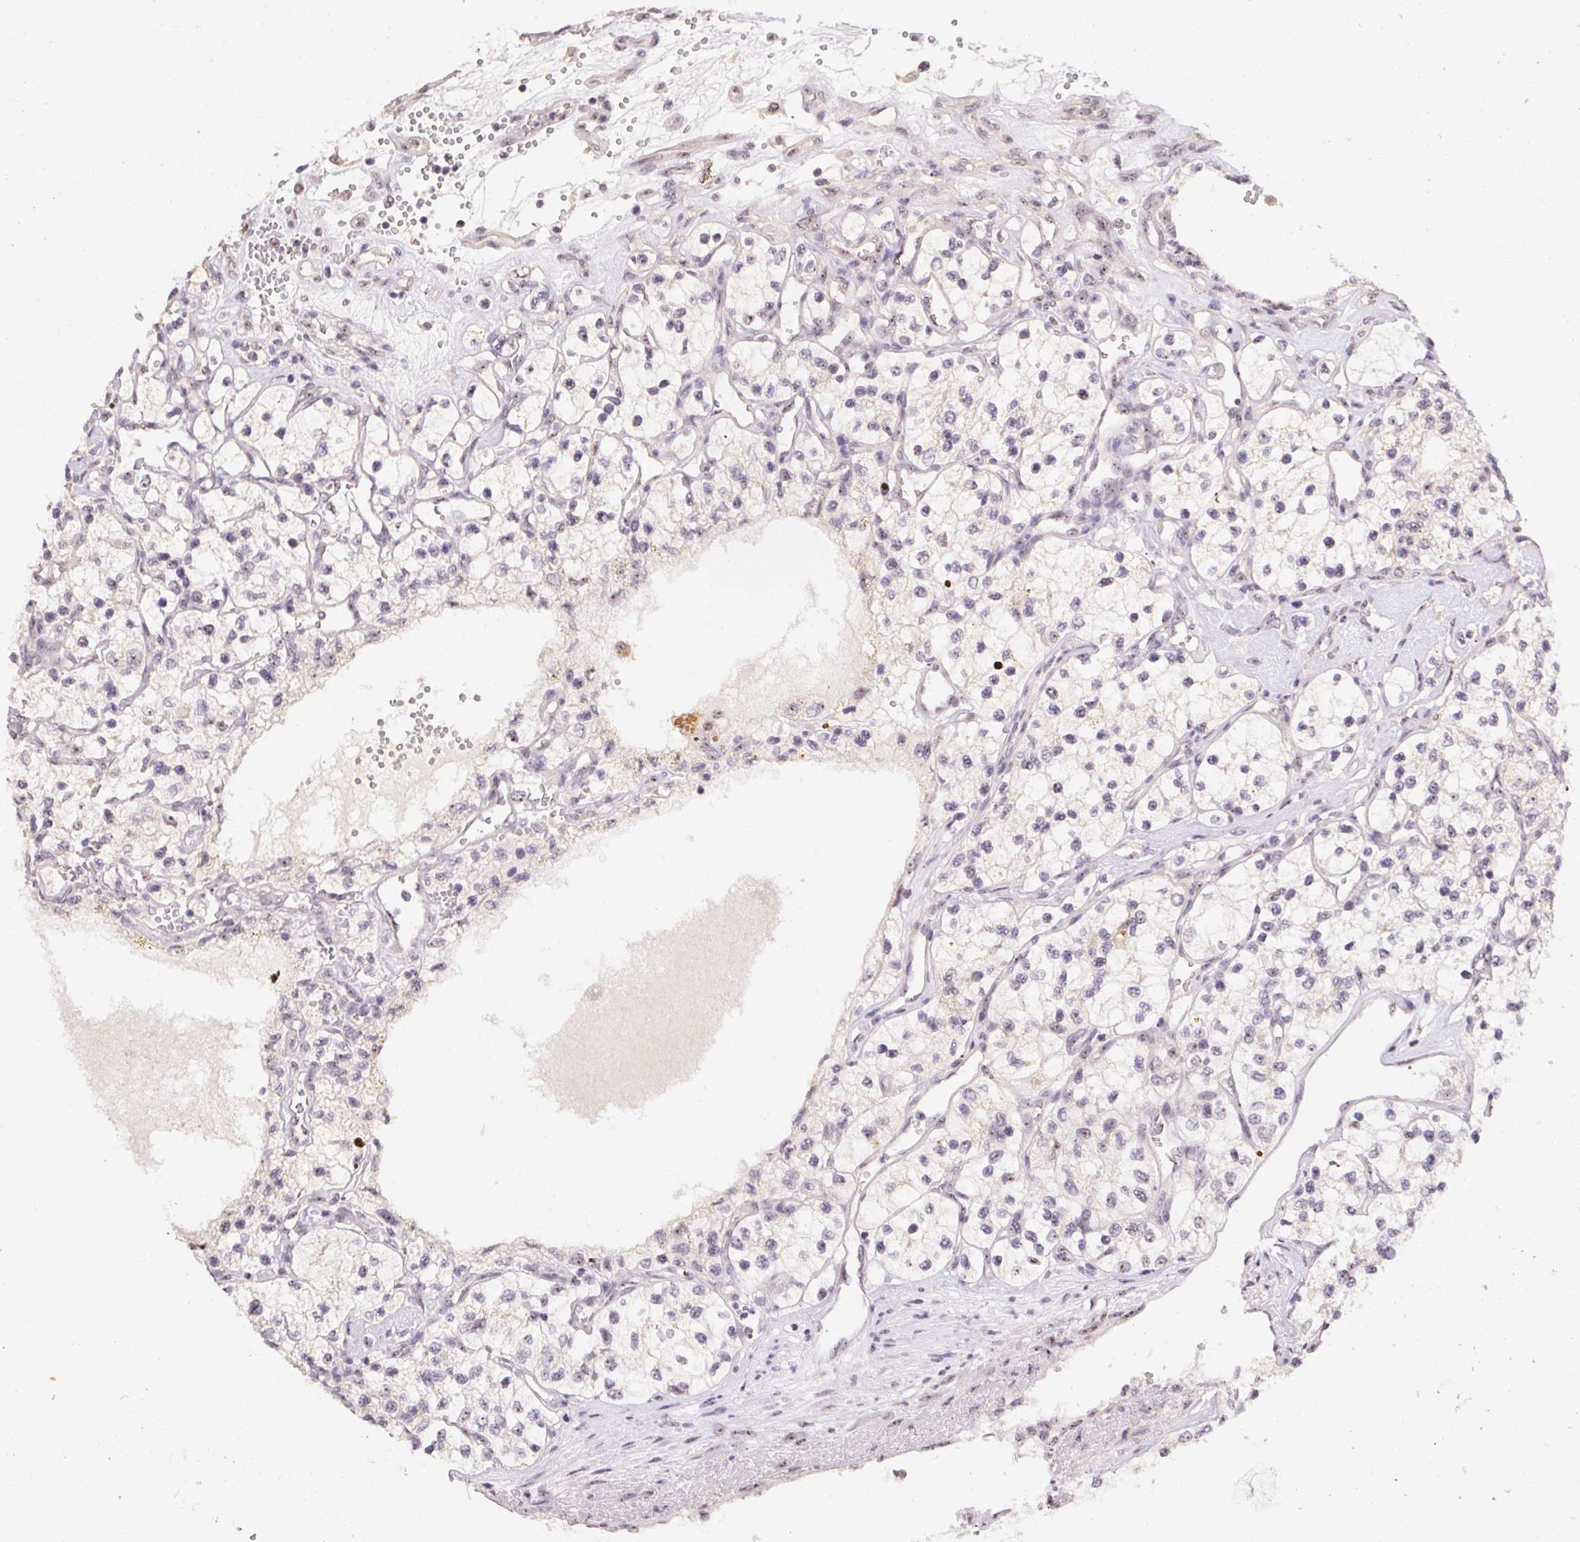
{"staining": {"intensity": "negative", "quantity": "none", "location": "none"}, "tissue": "renal cancer", "cell_type": "Tumor cells", "image_type": "cancer", "snomed": [{"axis": "morphology", "description": "Adenocarcinoma, NOS"}, {"axis": "topography", "description": "Kidney"}], "caption": "Image shows no protein positivity in tumor cells of renal cancer (adenocarcinoma) tissue.", "gene": "BATF2", "patient": {"sex": "female", "age": 69}}